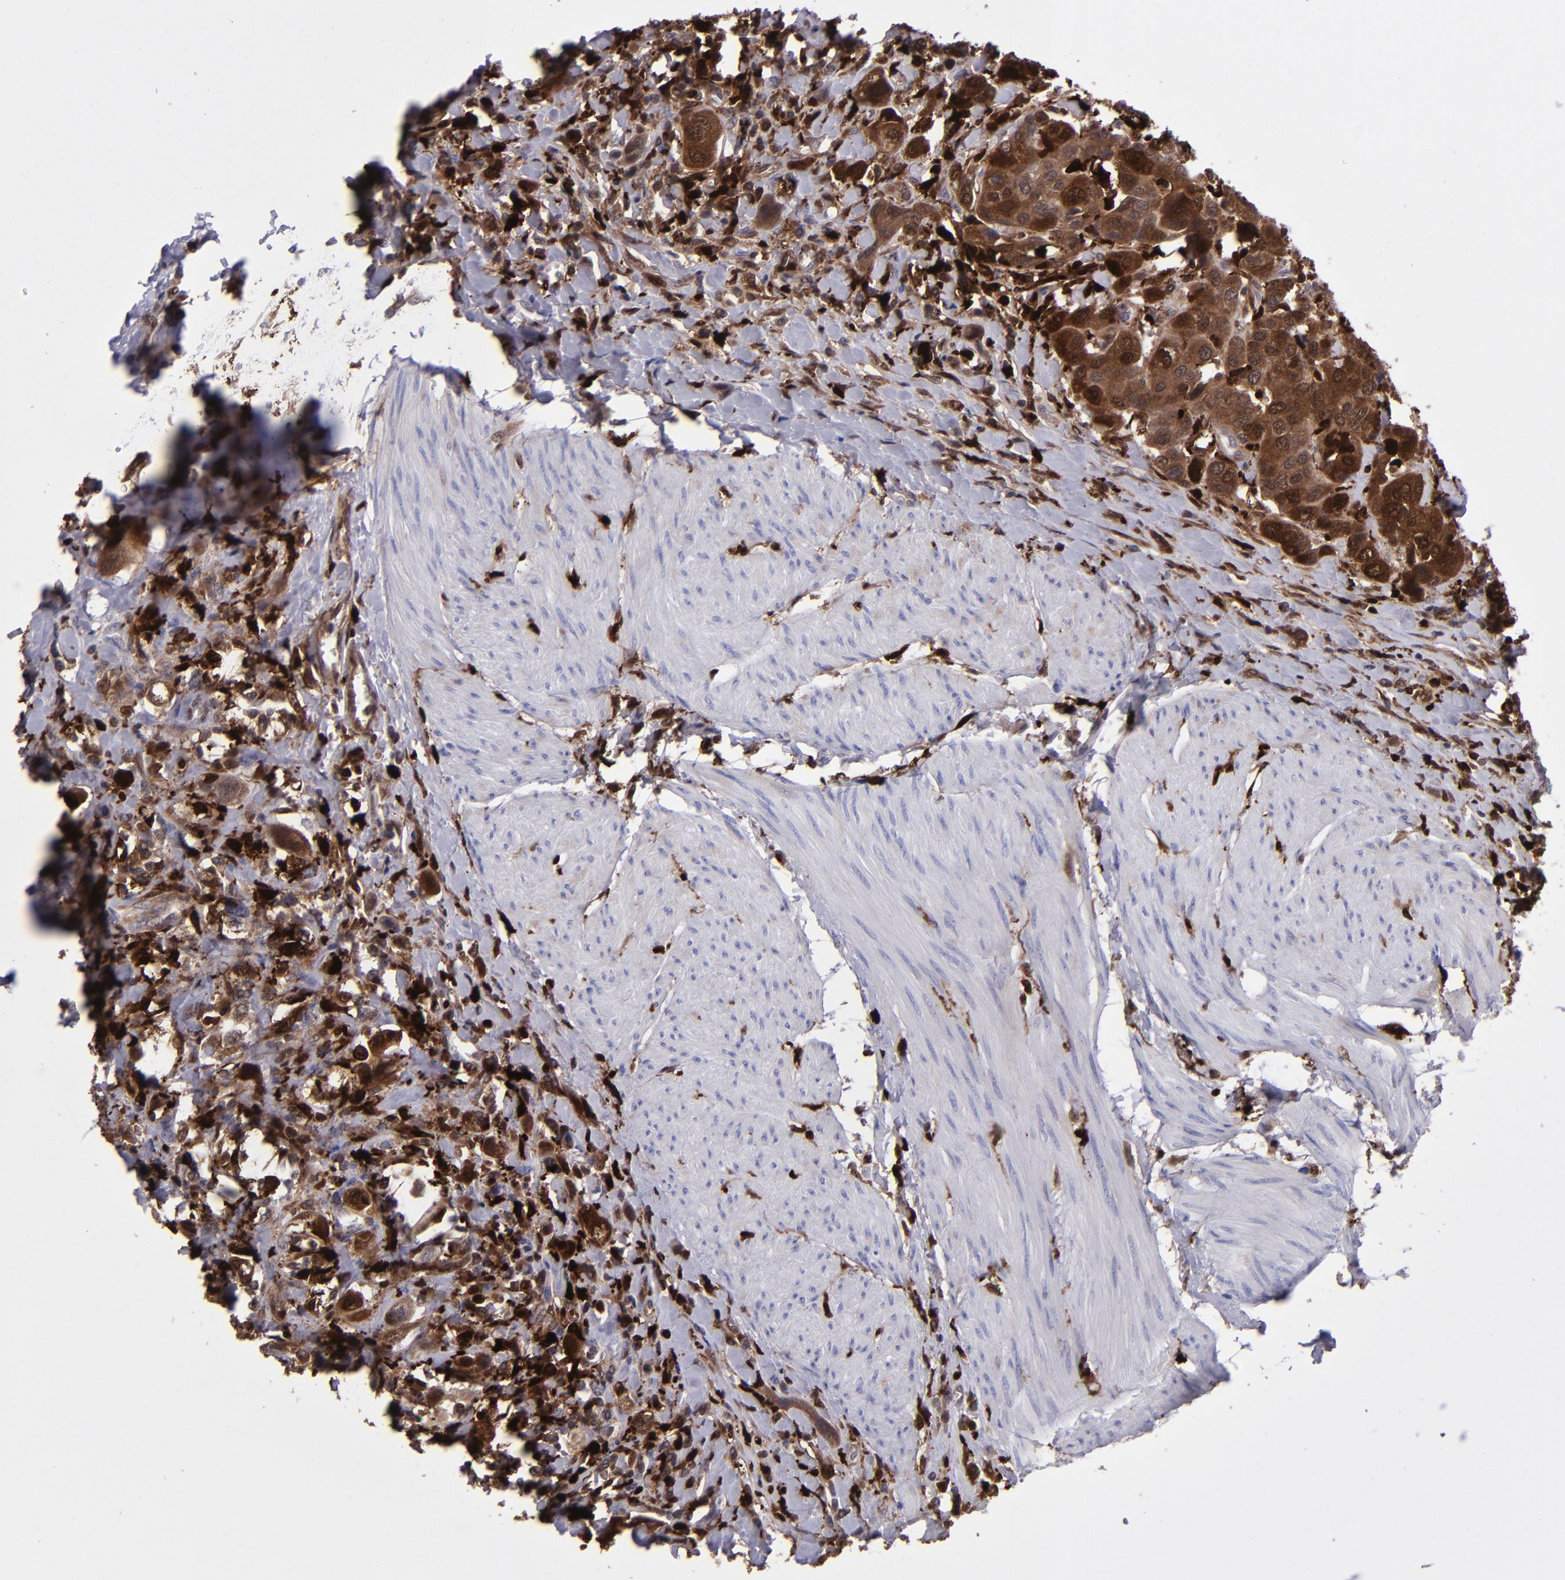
{"staining": {"intensity": "strong", "quantity": ">75%", "location": "cytoplasmic/membranous,nuclear"}, "tissue": "urothelial cancer", "cell_type": "Tumor cells", "image_type": "cancer", "snomed": [{"axis": "morphology", "description": "Urothelial carcinoma, High grade"}, {"axis": "topography", "description": "Urinary bladder"}], "caption": "Brown immunohistochemical staining in human urothelial cancer exhibits strong cytoplasmic/membranous and nuclear staining in approximately >75% of tumor cells.", "gene": "TYMP", "patient": {"sex": "male", "age": 50}}